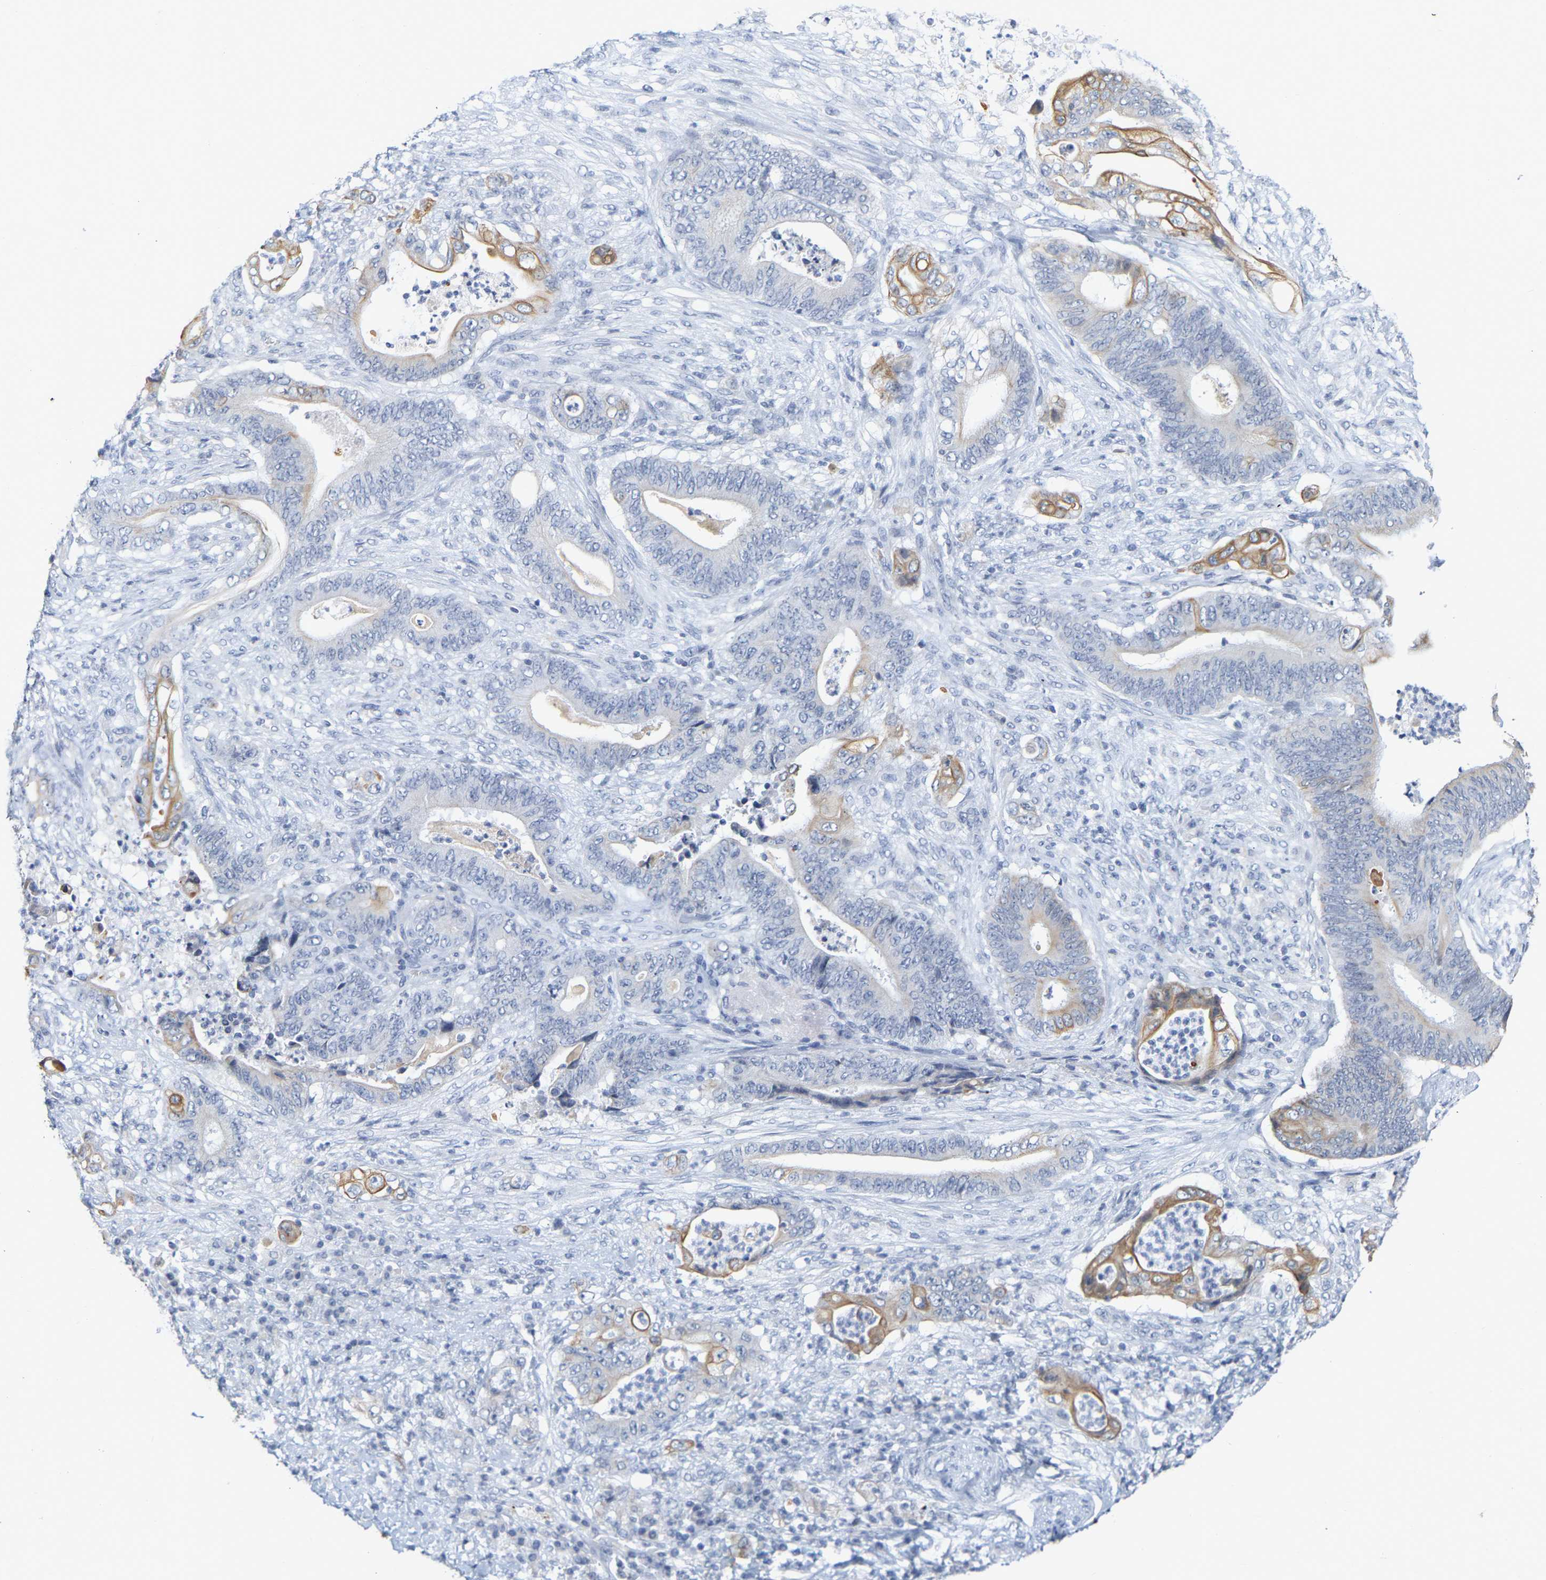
{"staining": {"intensity": "moderate", "quantity": "<25%", "location": "cytoplasmic/membranous"}, "tissue": "stomach cancer", "cell_type": "Tumor cells", "image_type": "cancer", "snomed": [{"axis": "morphology", "description": "Adenocarcinoma, NOS"}, {"axis": "topography", "description": "Stomach"}], "caption": "Immunohistochemical staining of stomach cancer exhibits moderate cytoplasmic/membranous protein staining in about <25% of tumor cells.", "gene": "KRT76", "patient": {"sex": "female", "age": 73}}